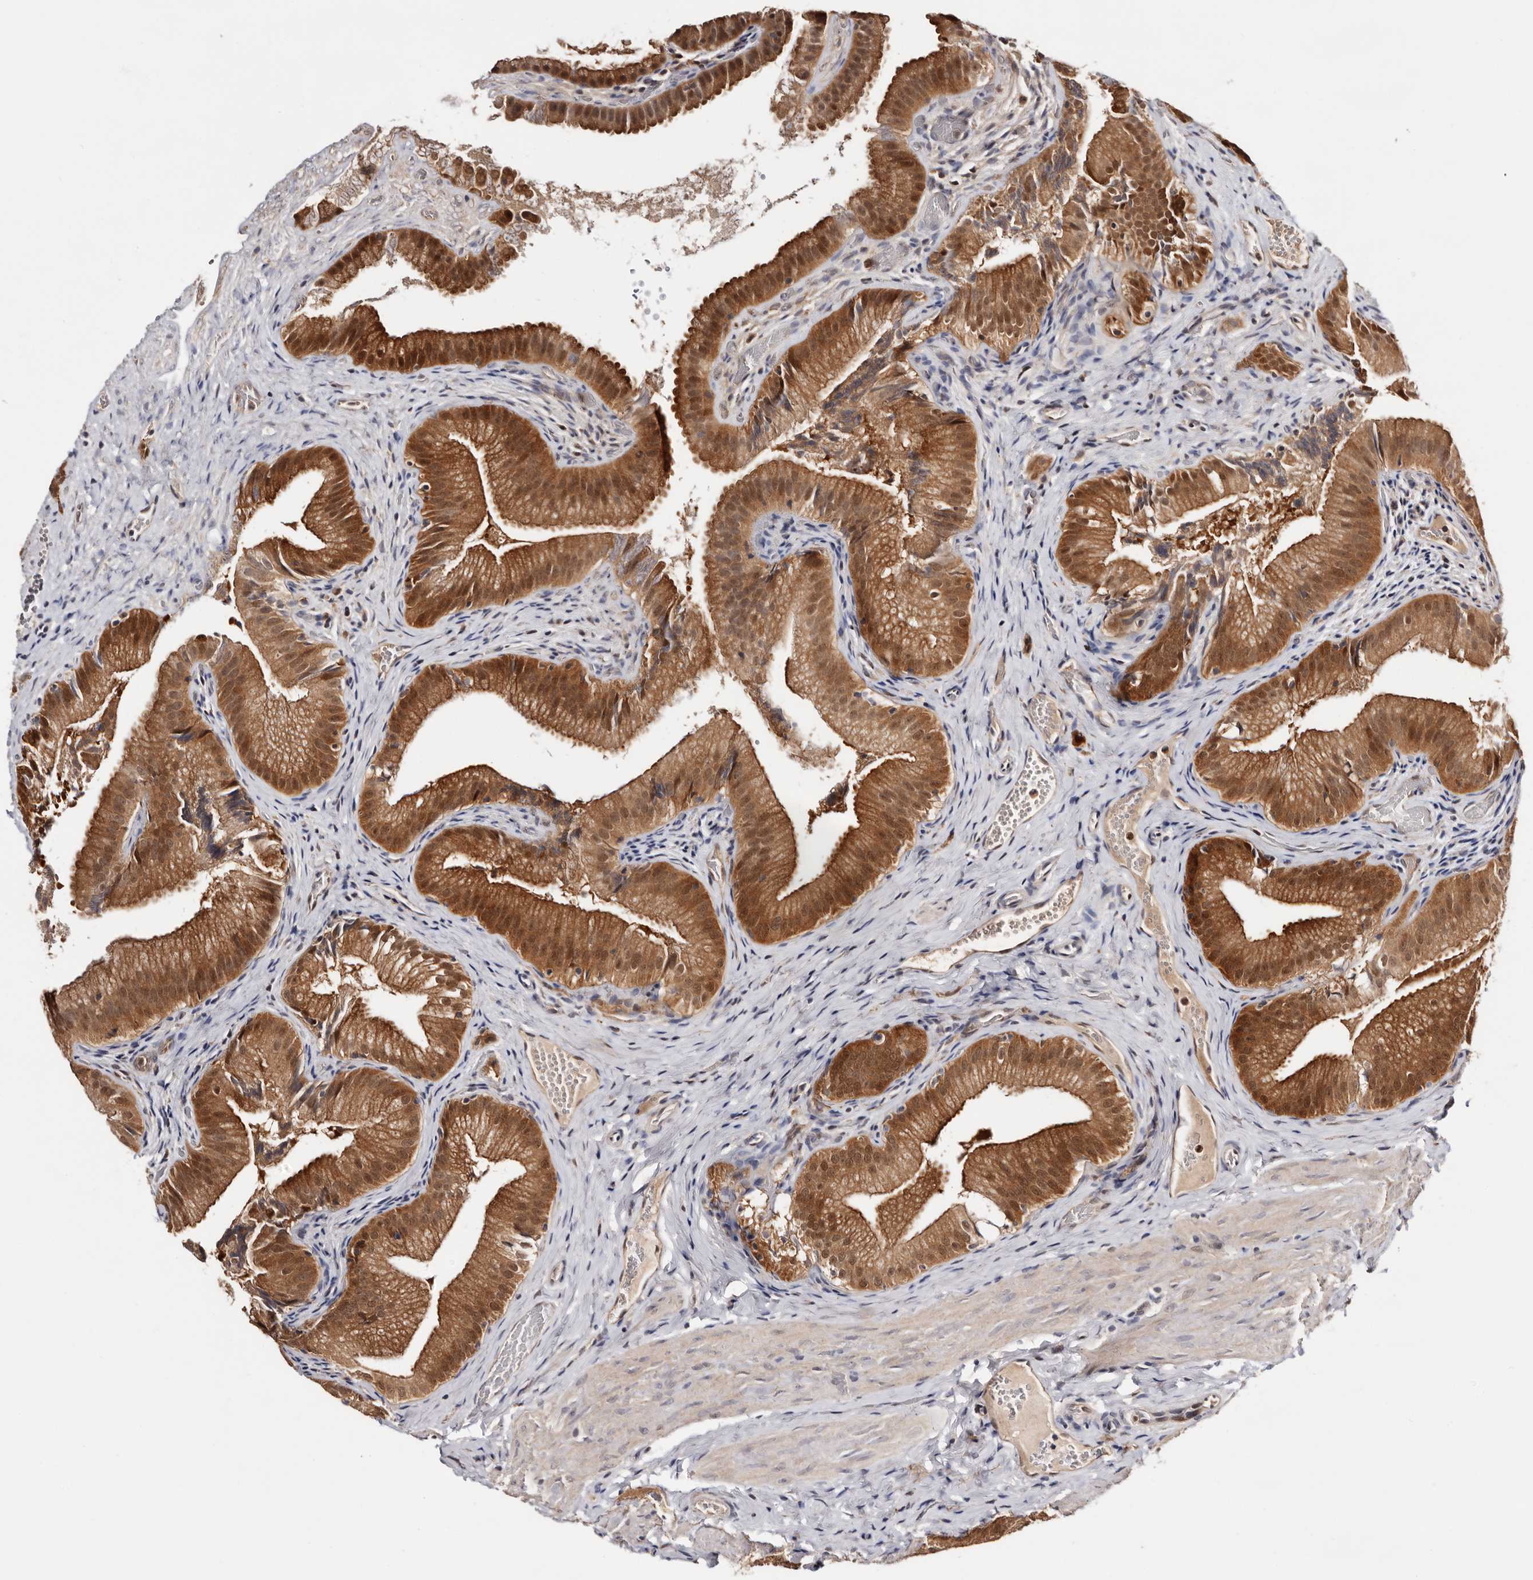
{"staining": {"intensity": "strong", "quantity": ">75%", "location": "cytoplasmic/membranous,nuclear"}, "tissue": "gallbladder", "cell_type": "Glandular cells", "image_type": "normal", "snomed": [{"axis": "morphology", "description": "Normal tissue, NOS"}, {"axis": "topography", "description": "Gallbladder"}], "caption": "A micrograph showing strong cytoplasmic/membranous,nuclear staining in approximately >75% of glandular cells in benign gallbladder, as visualized by brown immunohistochemical staining.", "gene": "TP53I3", "patient": {"sex": "female", "age": 30}}